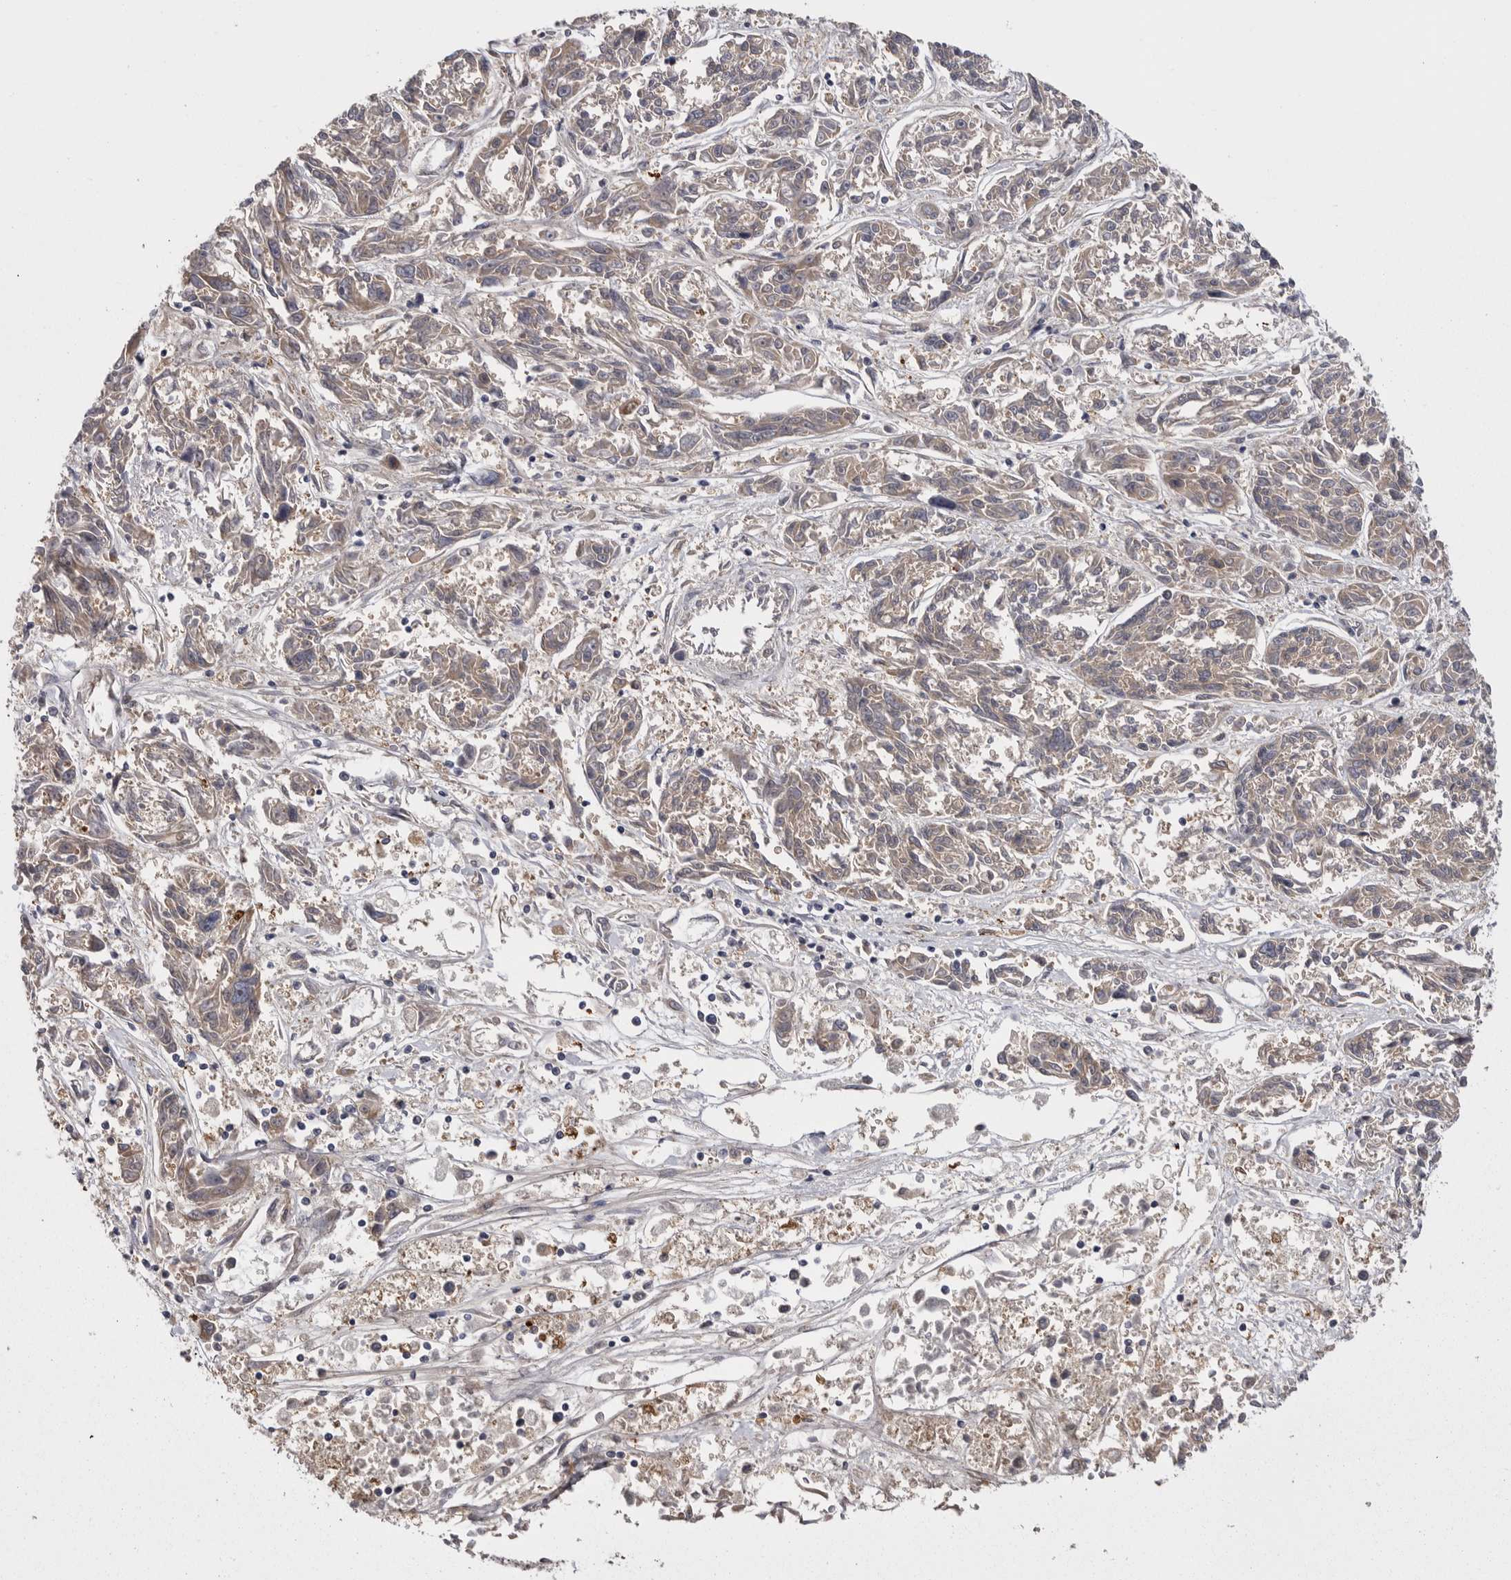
{"staining": {"intensity": "weak", "quantity": "25%-75%", "location": "cytoplasmic/membranous"}, "tissue": "melanoma", "cell_type": "Tumor cells", "image_type": "cancer", "snomed": [{"axis": "morphology", "description": "Malignant melanoma, NOS"}, {"axis": "topography", "description": "Skin"}], "caption": "Immunohistochemistry (DAB) staining of melanoma reveals weak cytoplasmic/membranous protein staining in approximately 25%-75% of tumor cells.", "gene": "OSBPL9", "patient": {"sex": "male", "age": 53}}